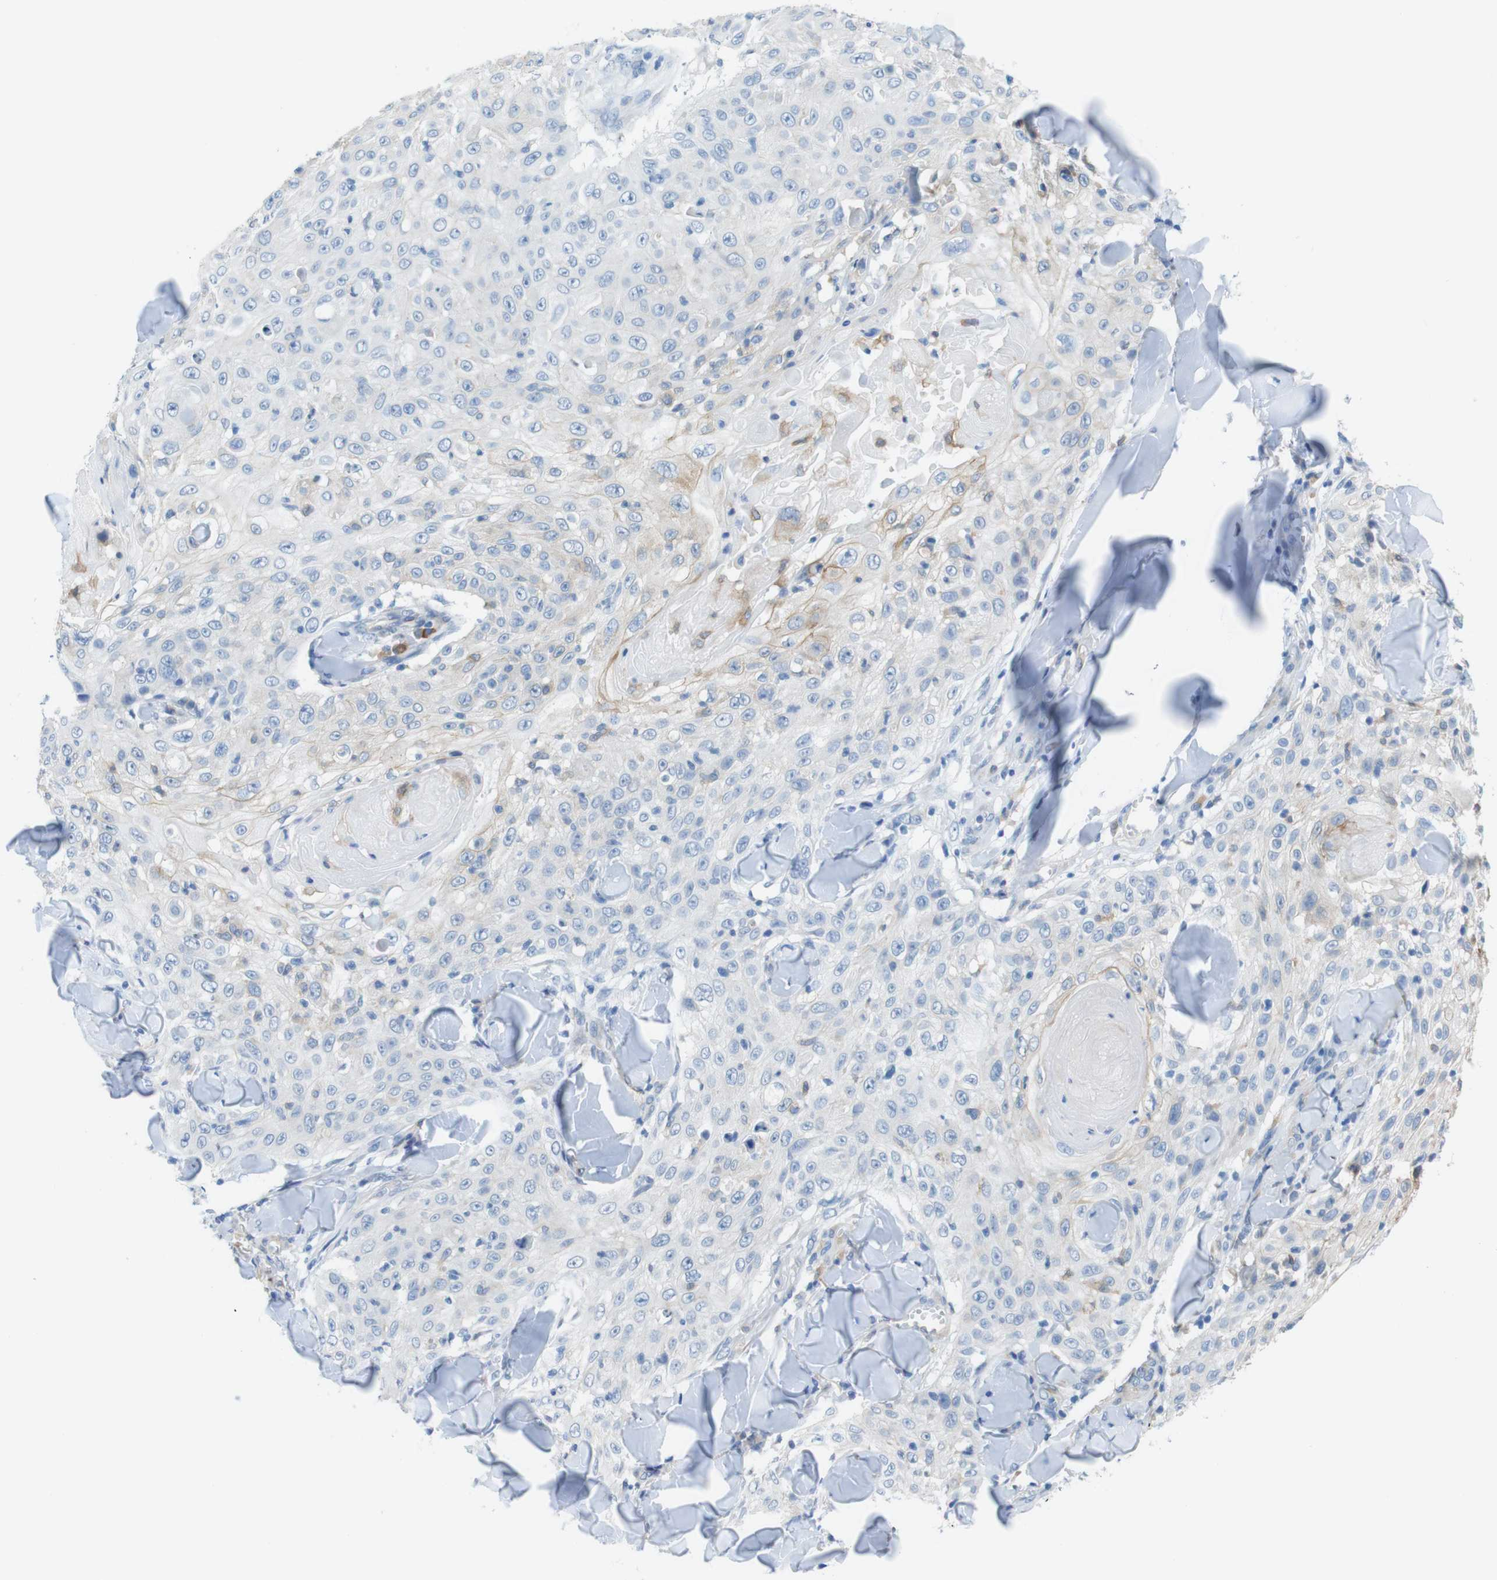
{"staining": {"intensity": "weak", "quantity": "<25%", "location": "cytoplasmic/membranous"}, "tissue": "skin cancer", "cell_type": "Tumor cells", "image_type": "cancer", "snomed": [{"axis": "morphology", "description": "Squamous cell carcinoma, NOS"}, {"axis": "topography", "description": "Skin"}], "caption": "Tumor cells show no significant expression in skin cancer (squamous cell carcinoma).", "gene": "CLMN", "patient": {"sex": "male", "age": 86}}